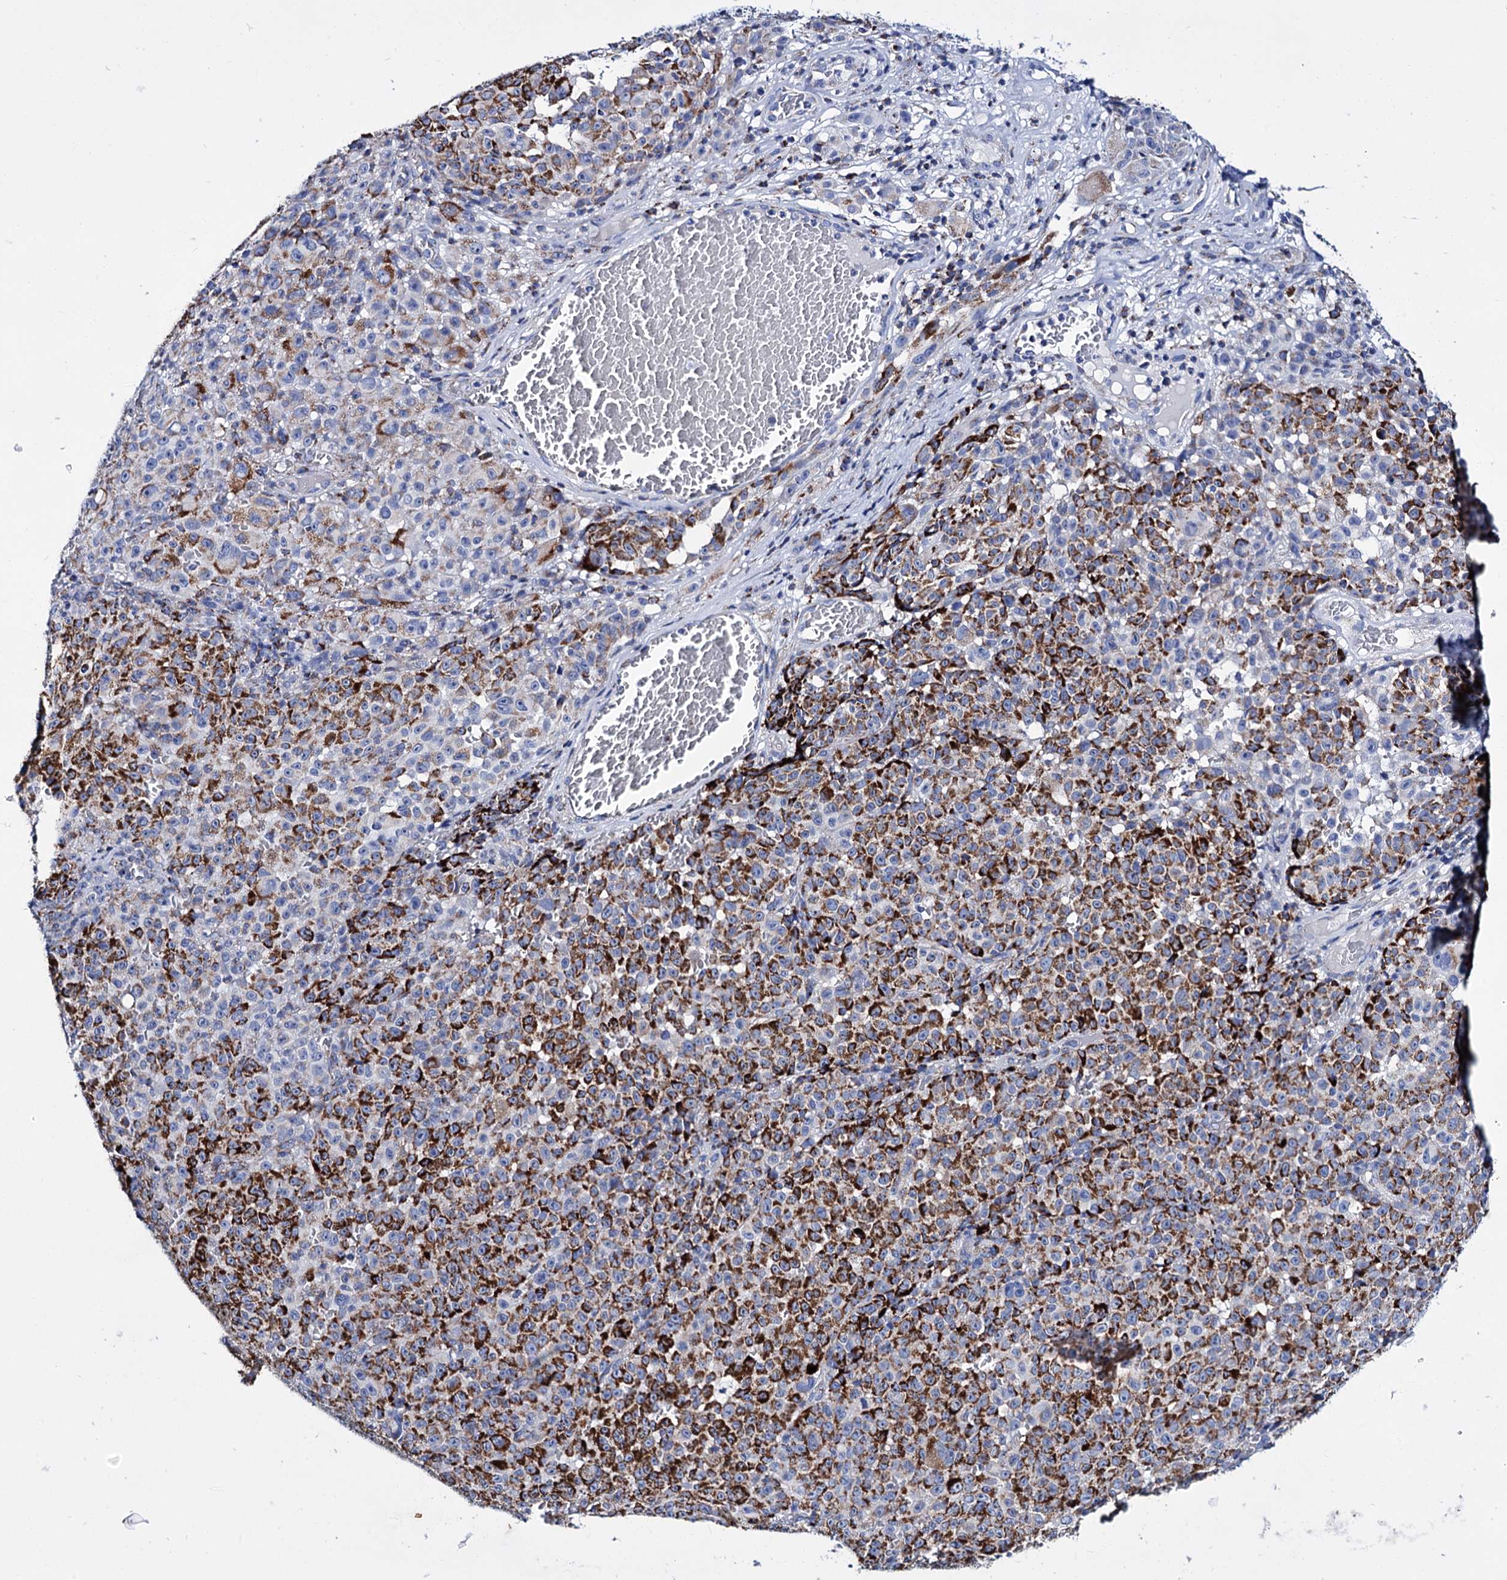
{"staining": {"intensity": "strong", "quantity": ">75%", "location": "cytoplasmic/membranous"}, "tissue": "melanoma", "cell_type": "Tumor cells", "image_type": "cancer", "snomed": [{"axis": "morphology", "description": "Malignant melanoma, NOS"}, {"axis": "topography", "description": "Skin"}], "caption": "DAB immunohistochemical staining of human malignant melanoma exhibits strong cytoplasmic/membranous protein positivity in about >75% of tumor cells.", "gene": "UBASH3B", "patient": {"sex": "female", "age": 82}}